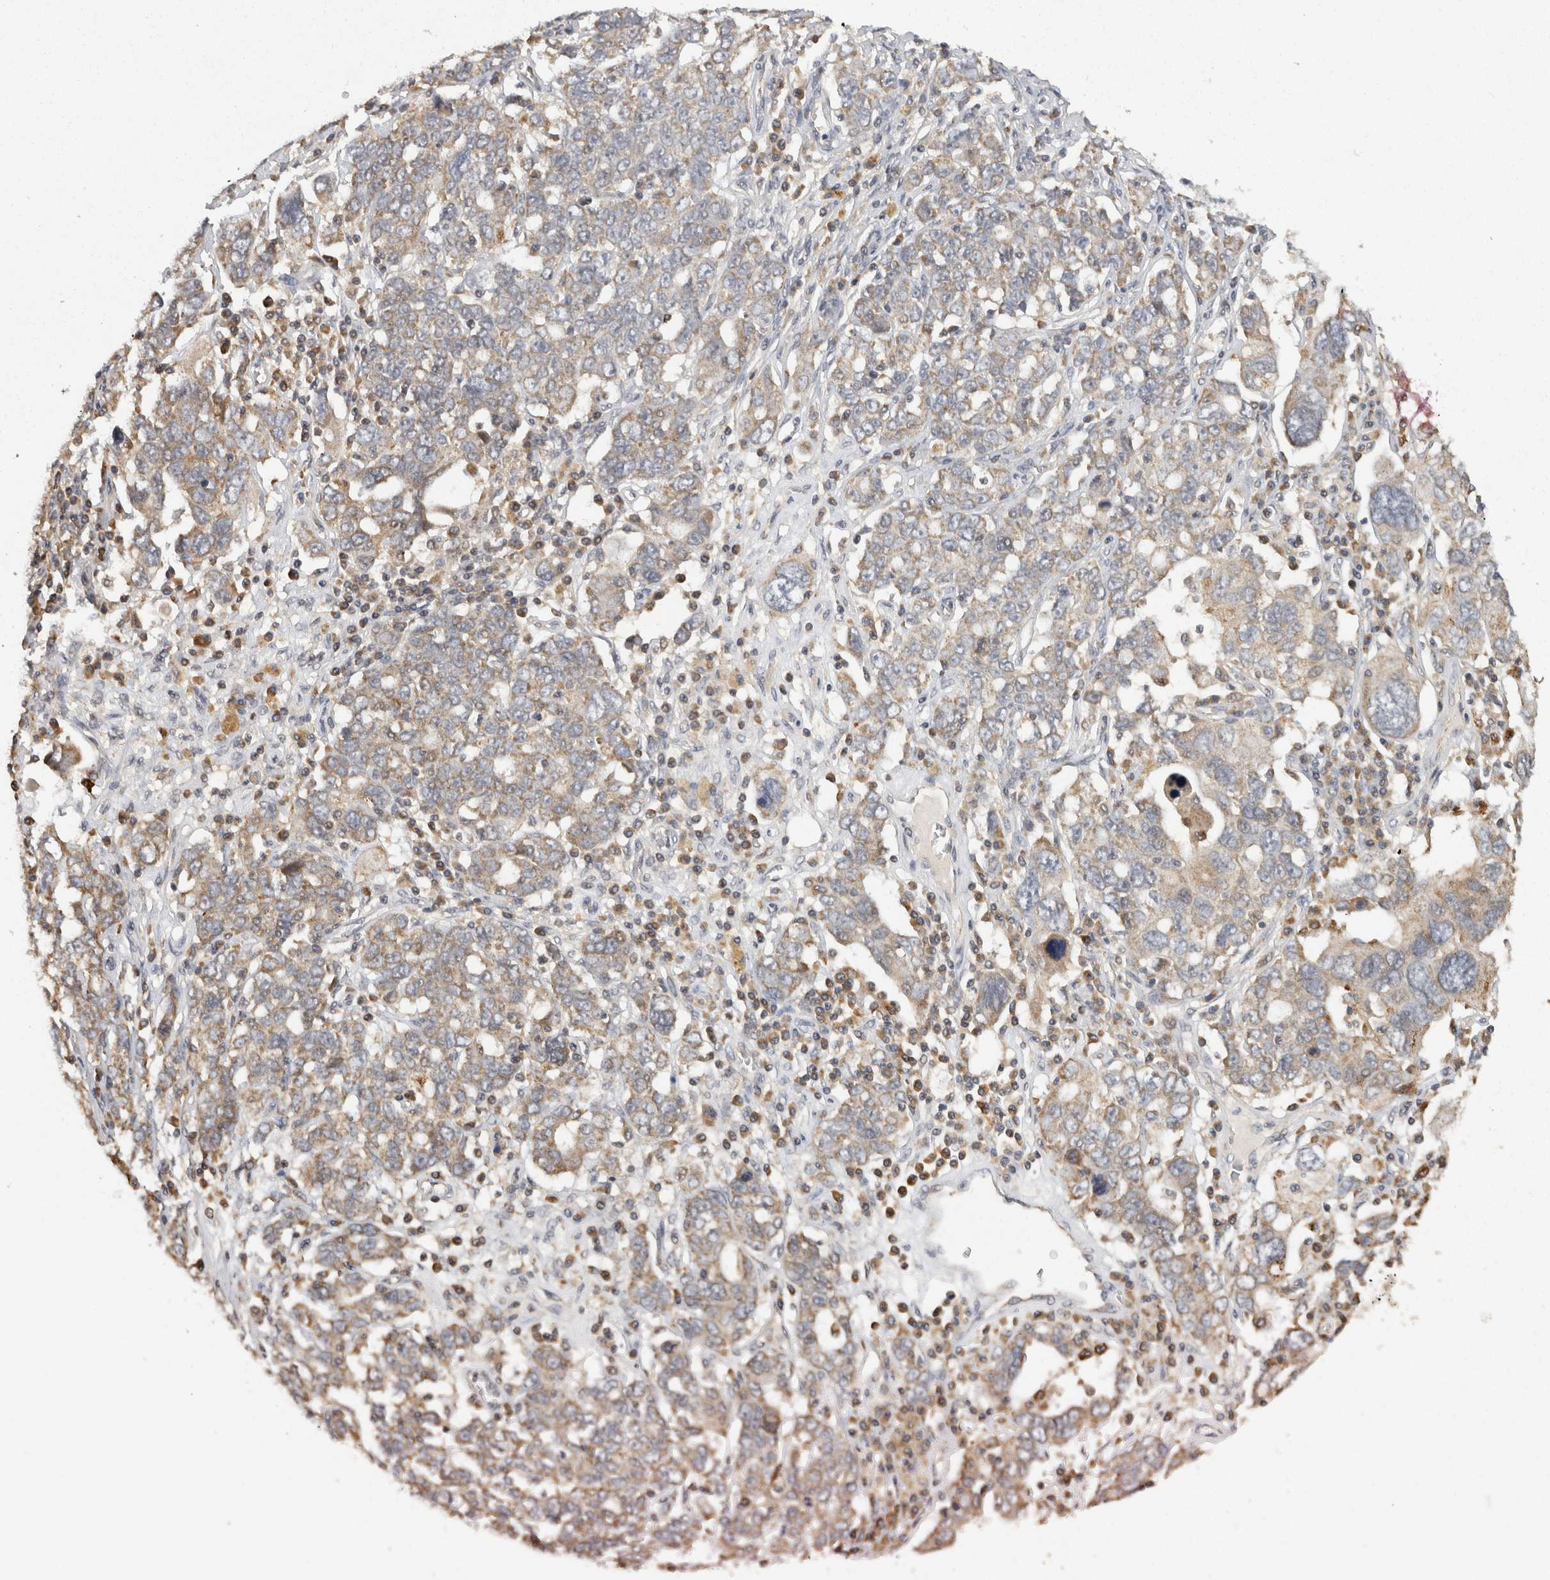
{"staining": {"intensity": "weak", "quantity": "<25%", "location": "cytoplasmic/membranous"}, "tissue": "ovarian cancer", "cell_type": "Tumor cells", "image_type": "cancer", "snomed": [{"axis": "morphology", "description": "Carcinoma, endometroid"}, {"axis": "topography", "description": "Ovary"}], "caption": "Immunohistochemistry (IHC) image of neoplastic tissue: human ovarian cancer stained with DAB (3,3'-diaminobenzidine) reveals no significant protein staining in tumor cells.", "gene": "ACAT2", "patient": {"sex": "female", "age": 62}}